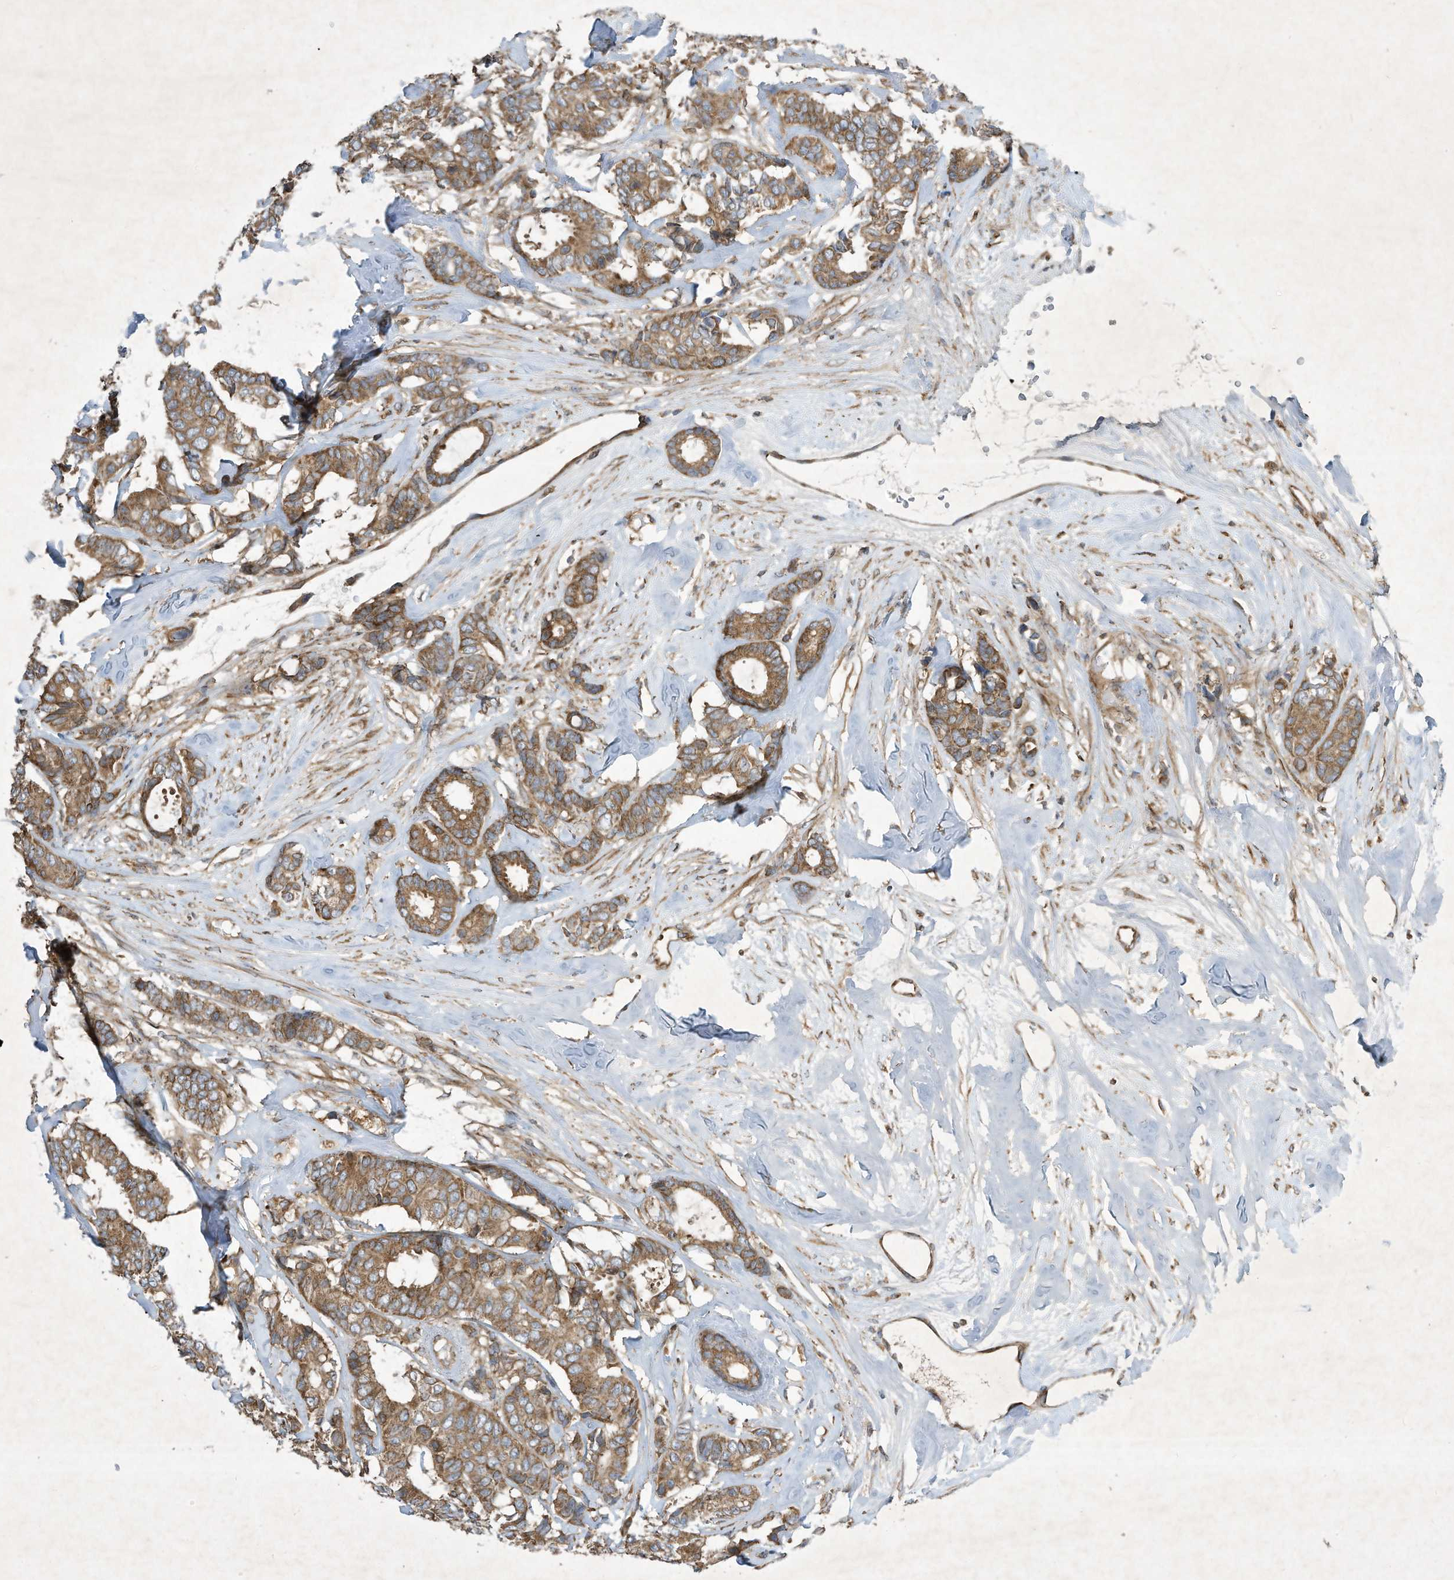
{"staining": {"intensity": "moderate", "quantity": ">75%", "location": "cytoplasmic/membranous"}, "tissue": "breast cancer", "cell_type": "Tumor cells", "image_type": "cancer", "snomed": [{"axis": "morphology", "description": "Duct carcinoma"}, {"axis": "topography", "description": "Breast"}], "caption": "A high-resolution image shows immunohistochemistry (IHC) staining of breast invasive ductal carcinoma, which displays moderate cytoplasmic/membranous positivity in about >75% of tumor cells.", "gene": "SYNJ2", "patient": {"sex": "female", "age": 87}}